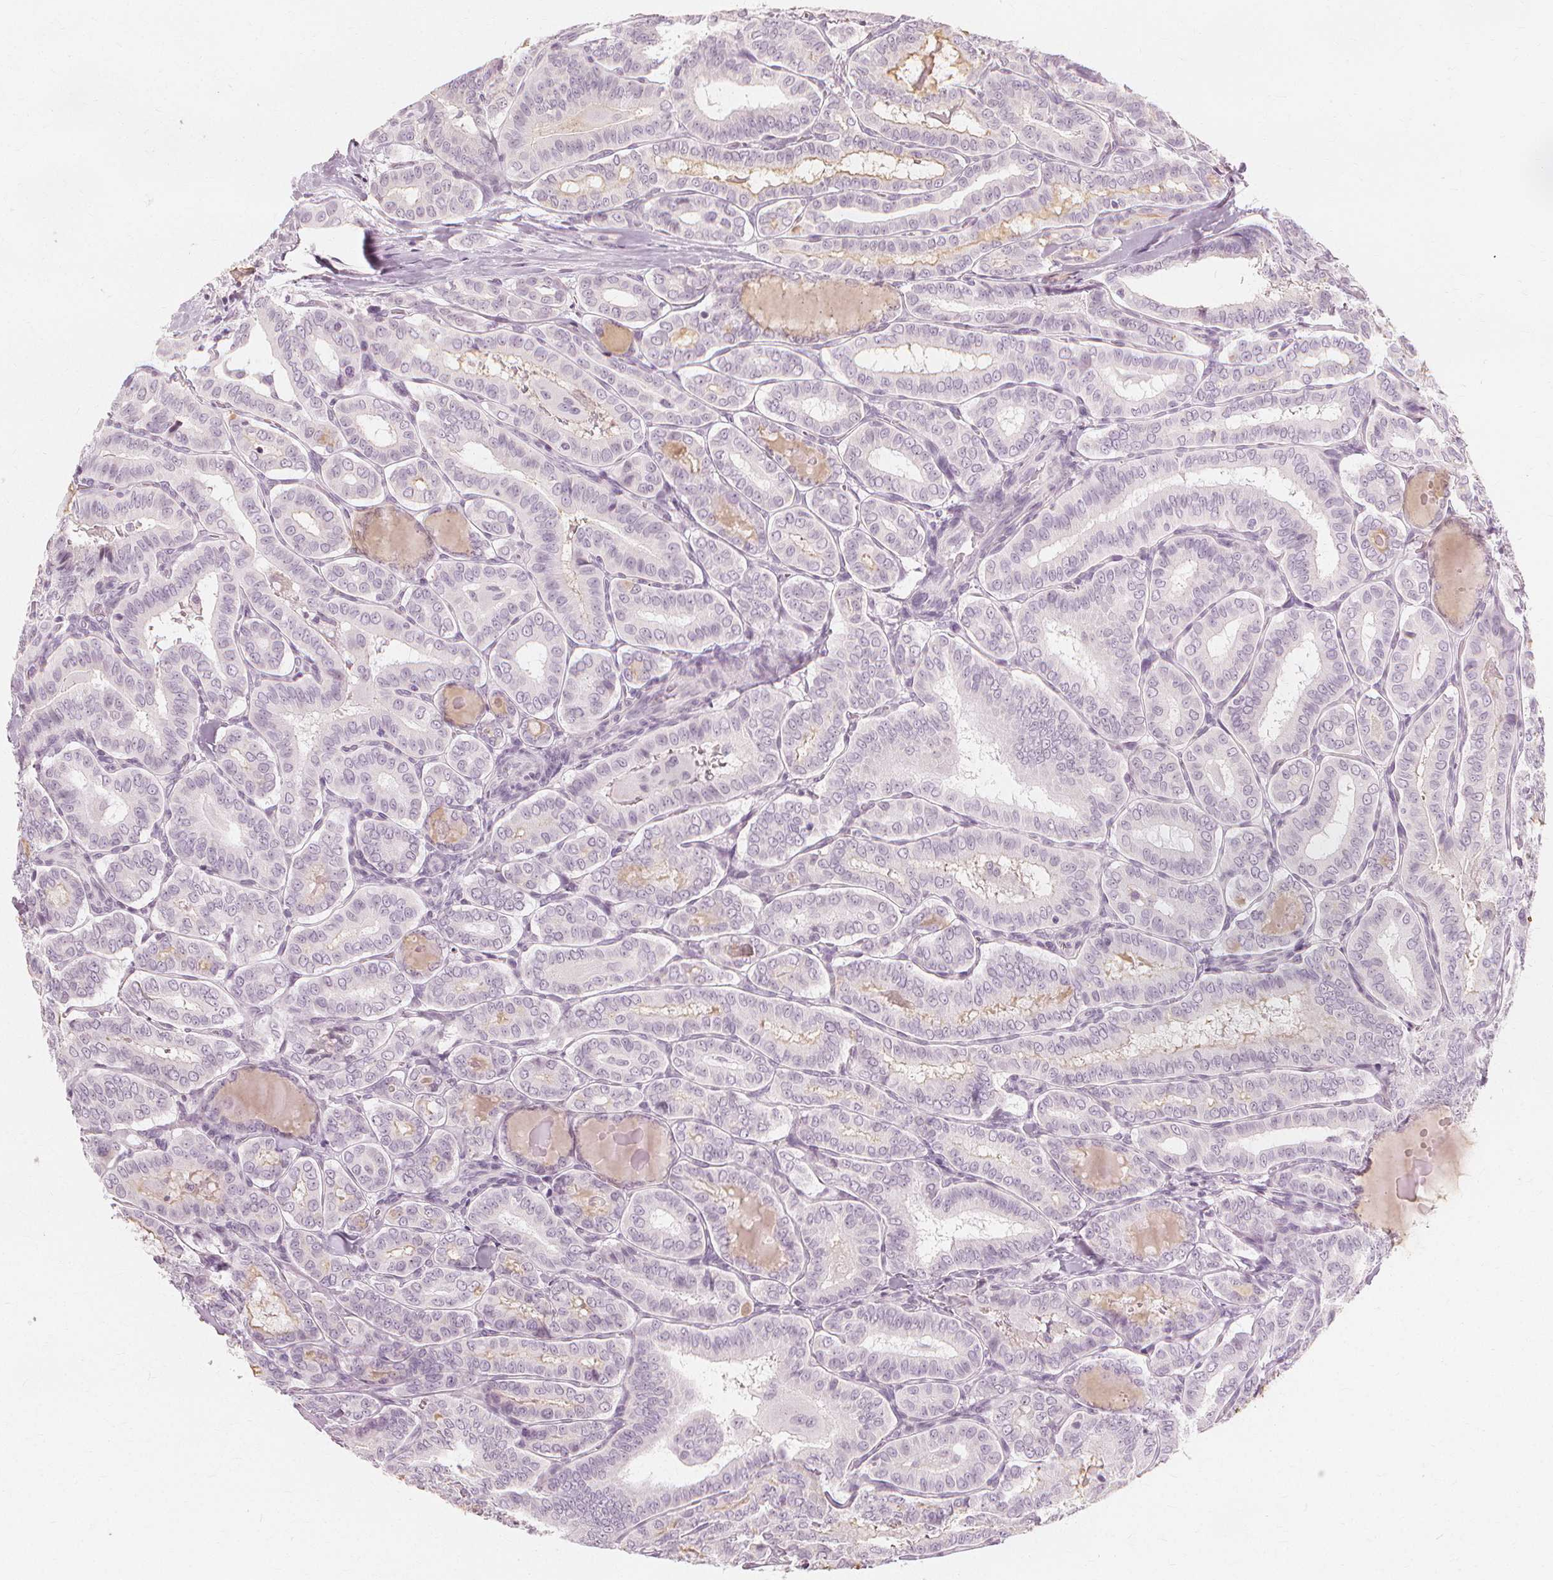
{"staining": {"intensity": "negative", "quantity": "none", "location": "none"}, "tissue": "thyroid cancer", "cell_type": "Tumor cells", "image_type": "cancer", "snomed": [{"axis": "morphology", "description": "Papillary adenocarcinoma, NOS"}, {"axis": "morphology", "description": "Papillary adenoma metastatic"}, {"axis": "topography", "description": "Thyroid gland"}], "caption": "Immunohistochemistry (IHC) of human papillary adenoma metastatic (thyroid) demonstrates no expression in tumor cells.", "gene": "NXPE1", "patient": {"sex": "female", "age": 50}}